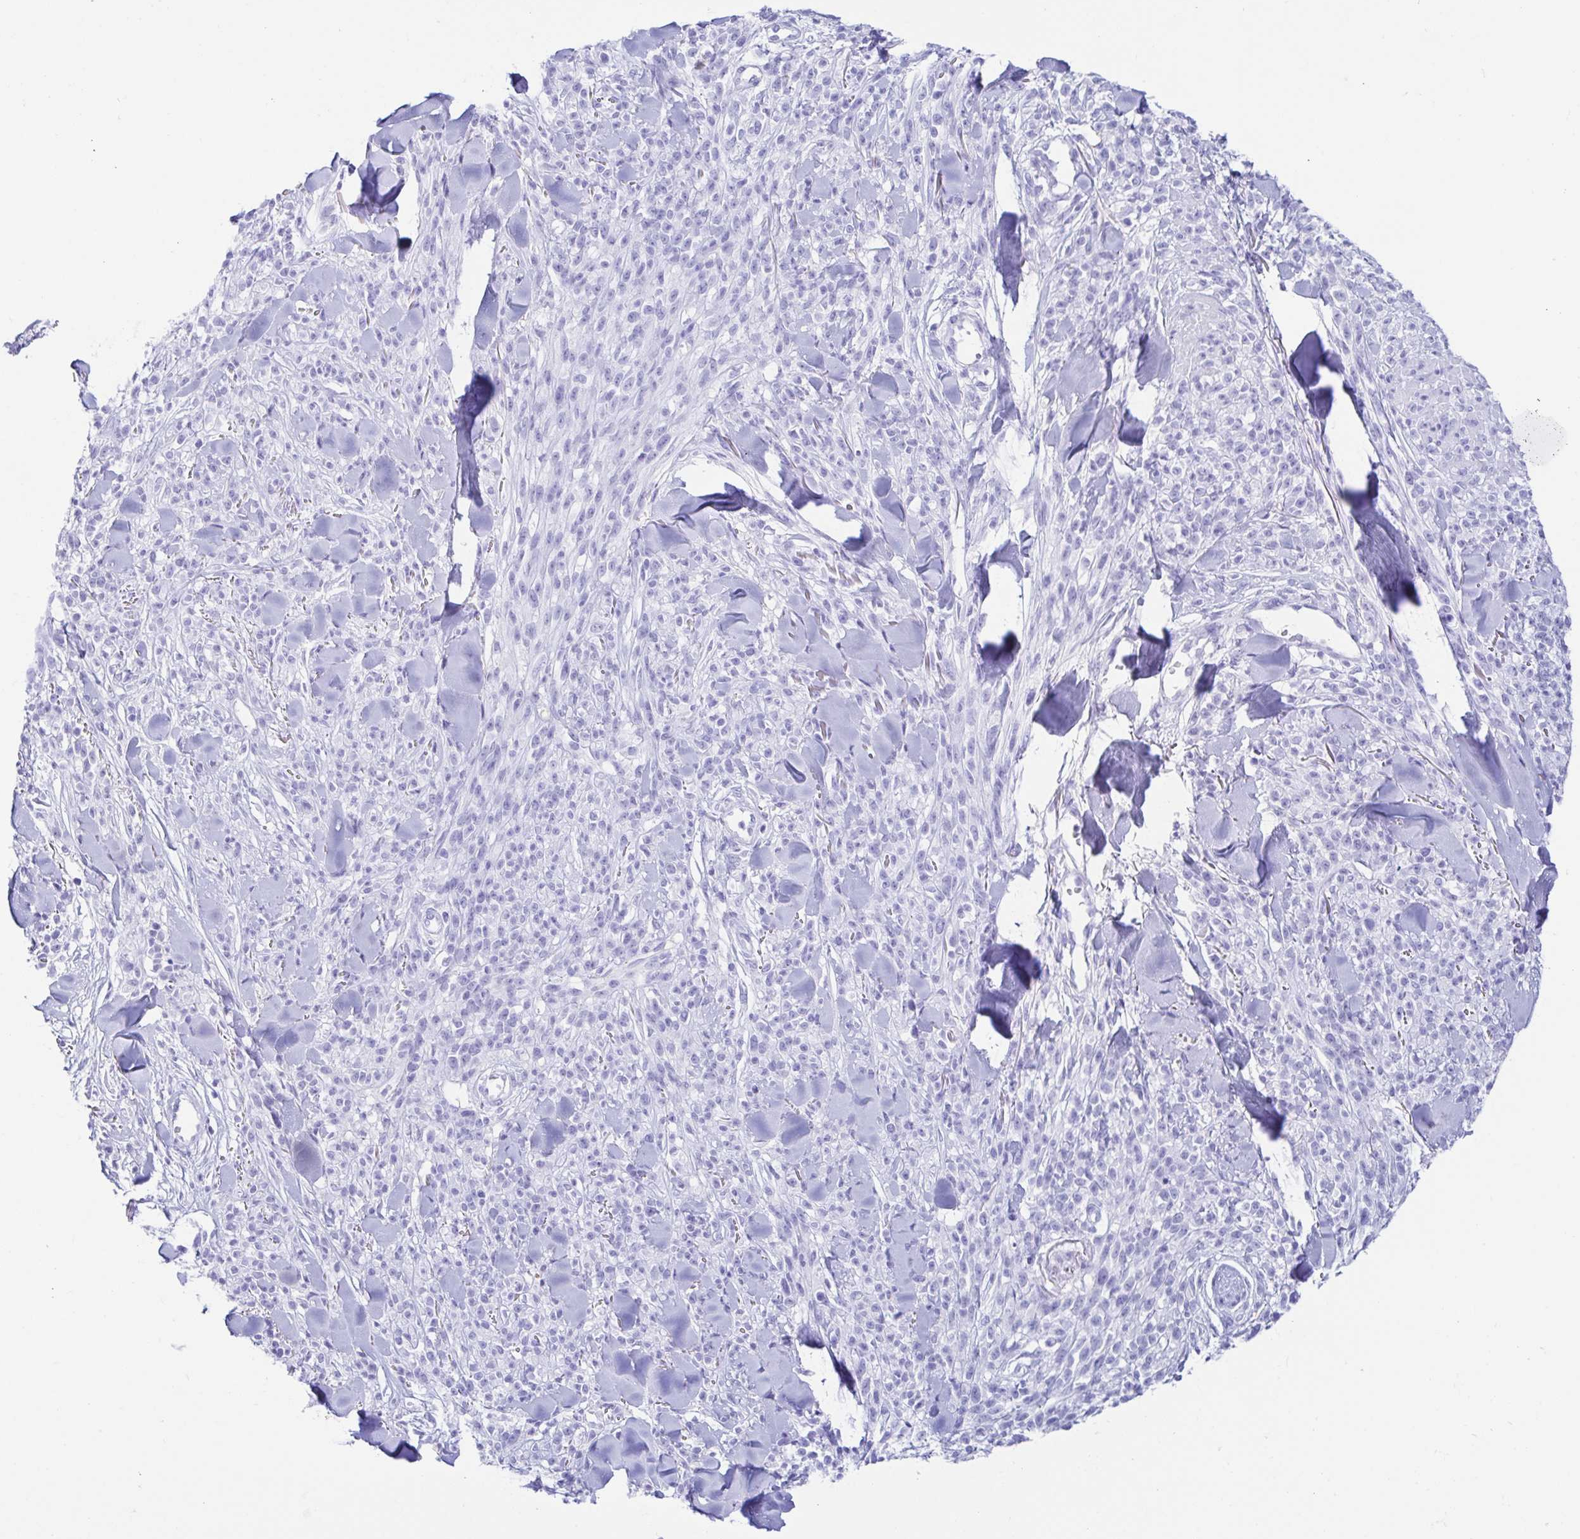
{"staining": {"intensity": "negative", "quantity": "none", "location": "none"}, "tissue": "melanoma", "cell_type": "Tumor cells", "image_type": "cancer", "snomed": [{"axis": "morphology", "description": "Malignant melanoma, NOS"}, {"axis": "topography", "description": "Skin"}, {"axis": "topography", "description": "Skin of trunk"}], "caption": "Immunohistochemistry (IHC) micrograph of neoplastic tissue: melanoma stained with DAB demonstrates no significant protein staining in tumor cells.", "gene": "GKN1", "patient": {"sex": "male", "age": 74}}